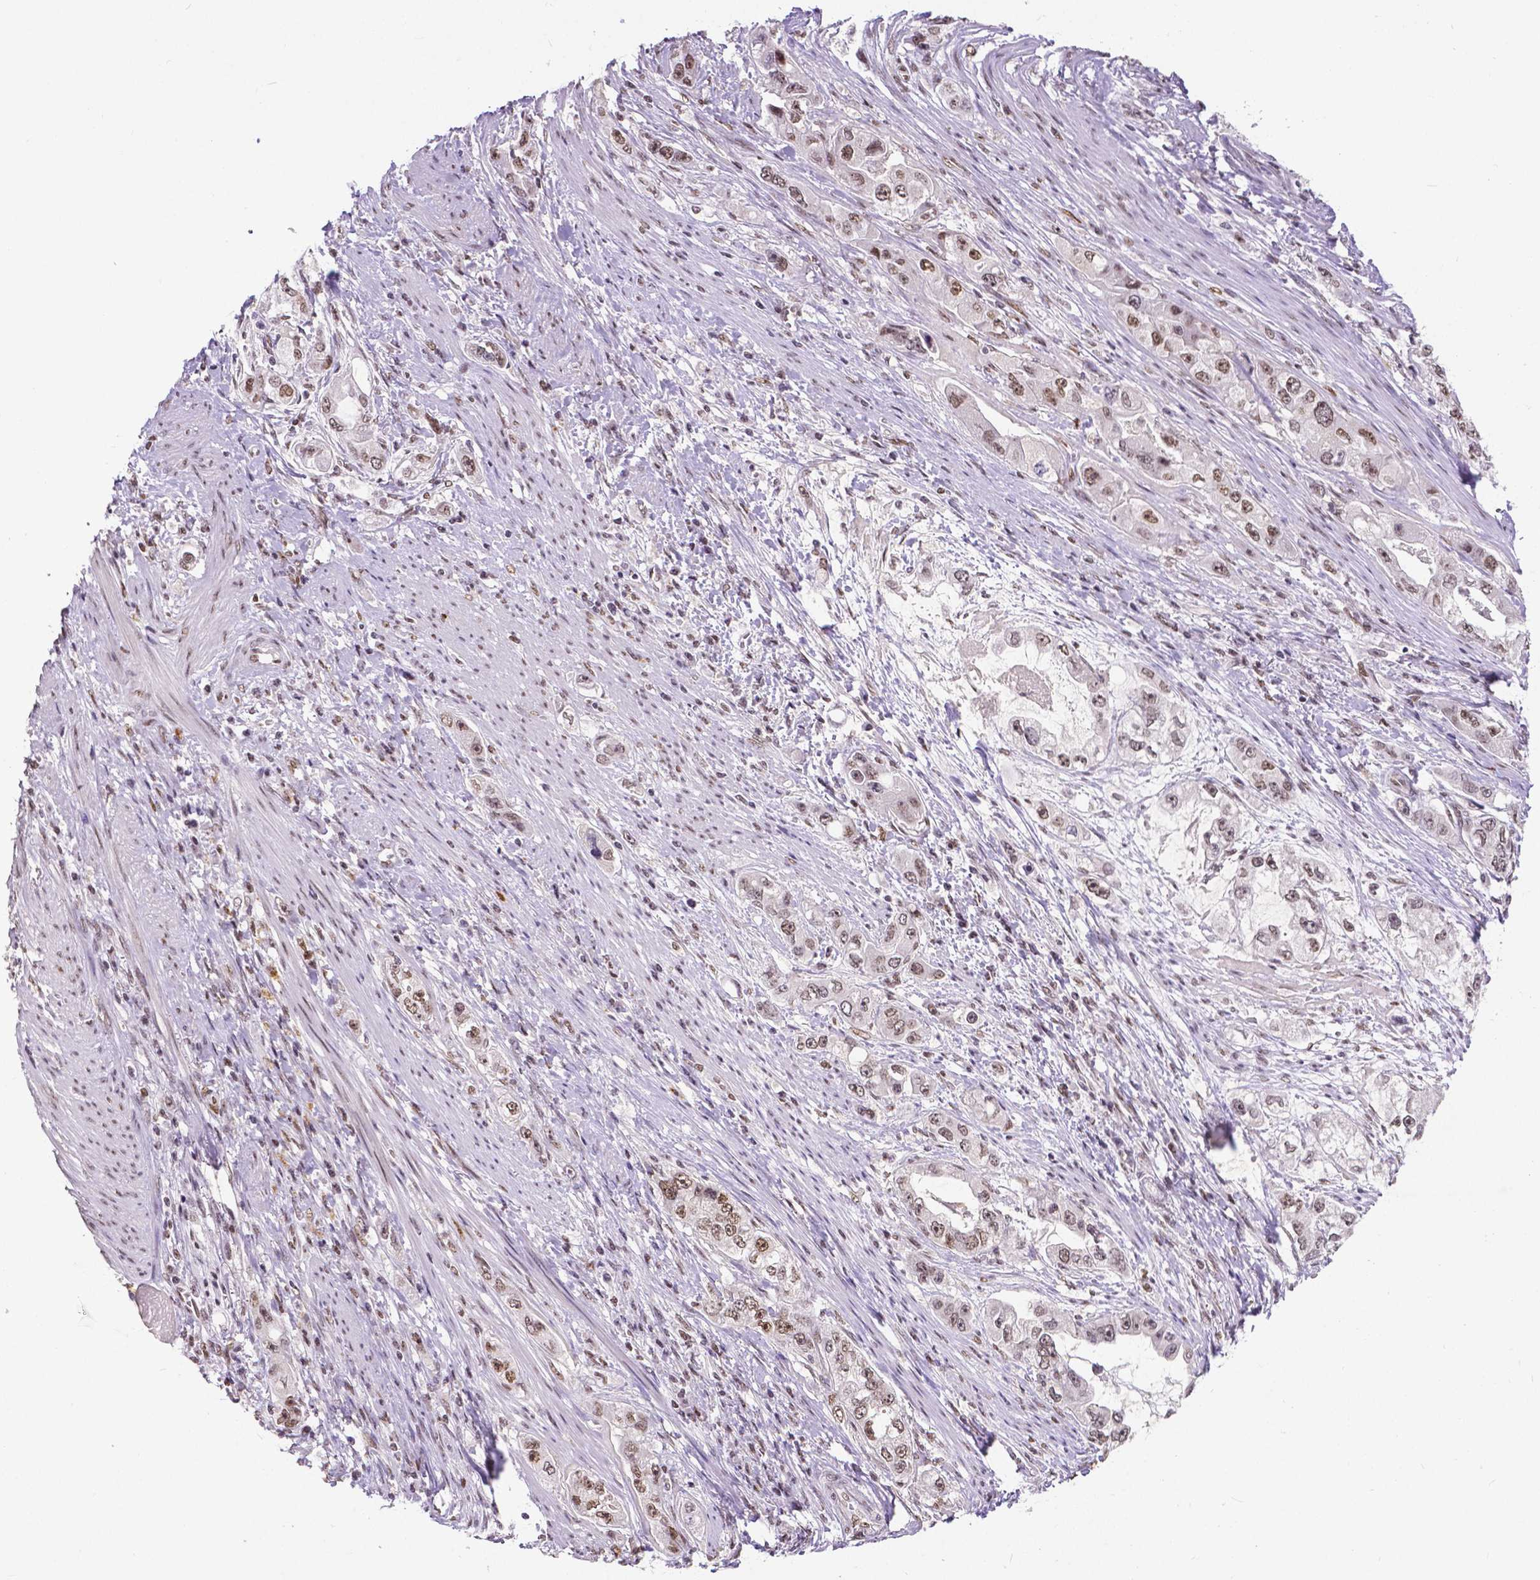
{"staining": {"intensity": "moderate", "quantity": ">75%", "location": "nuclear"}, "tissue": "stomach cancer", "cell_type": "Tumor cells", "image_type": "cancer", "snomed": [{"axis": "morphology", "description": "Adenocarcinoma, NOS"}, {"axis": "topography", "description": "Stomach, lower"}], "caption": "Human stomach cancer stained with a protein marker shows moderate staining in tumor cells.", "gene": "ATRX", "patient": {"sex": "female", "age": 93}}